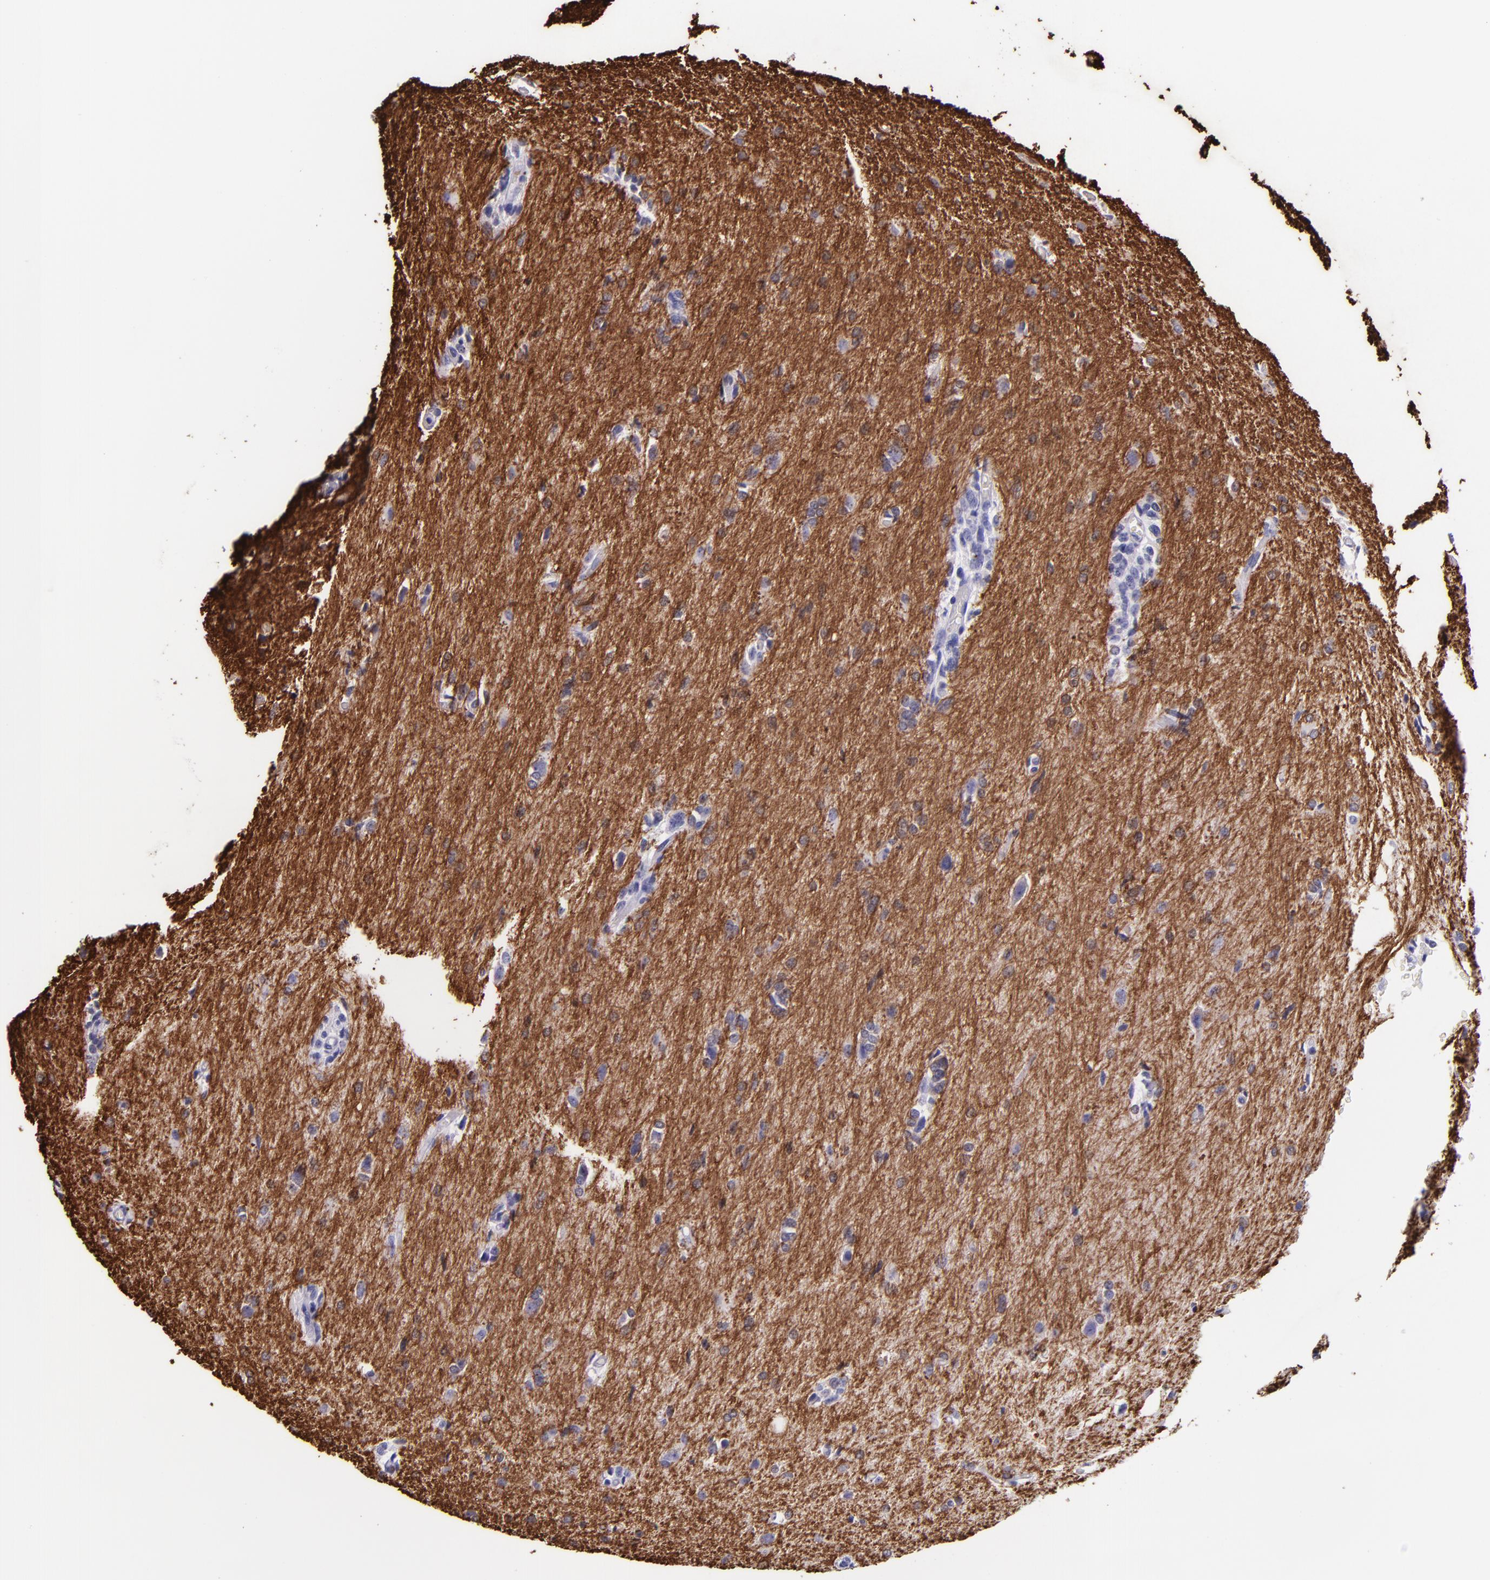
{"staining": {"intensity": "negative", "quantity": "none", "location": "none"}, "tissue": "glioma", "cell_type": "Tumor cells", "image_type": "cancer", "snomed": [{"axis": "morphology", "description": "Glioma, malignant, High grade"}, {"axis": "topography", "description": "Brain"}], "caption": "A photomicrograph of human malignant glioma (high-grade) is negative for staining in tumor cells.", "gene": "MBP", "patient": {"sex": "male", "age": 68}}